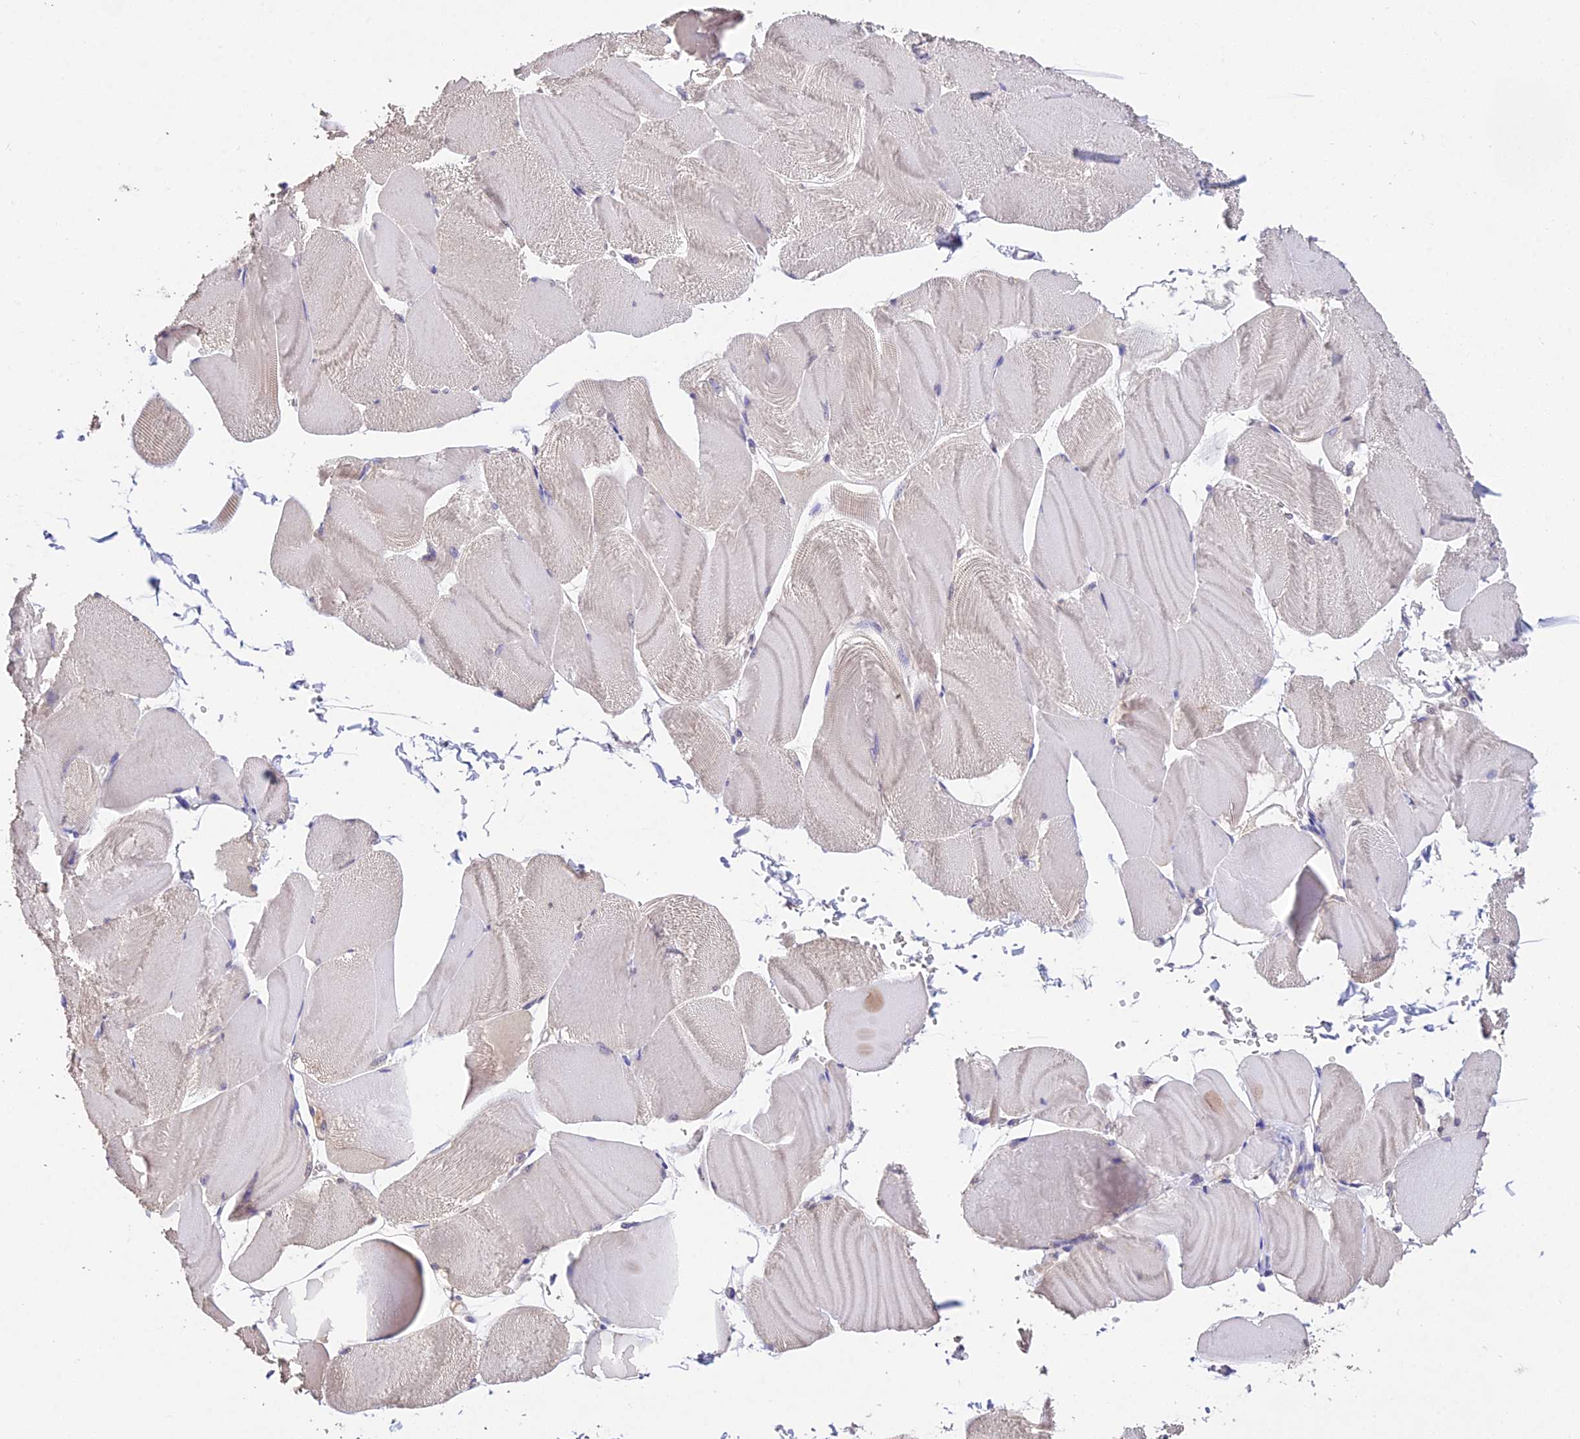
{"staining": {"intensity": "weak", "quantity": "<25%", "location": "cytoplasmic/membranous"}, "tissue": "skeletal muscle", "cell_type": "Myocytes", "image_type": "normal", "snomed": [{"axis": "morphology", "description": "Normal tissue, NOS"}, {"axis": "morphology", "description": "Basal cell carcinoma"}, {"axis": "topography", "description": "Skeletal muscle"}], "caption": "This micrograph is of unremarkable skeletal muscle stained with immunohistochemistry to label a protein in brown with the nuclei are counter-stained blue. There is no expression in myocytes. (DAB immunohistochemistry with hematoxylin counter stain).", "gene": "PGK1", "patient": {"sex": "female", "age": 64}}